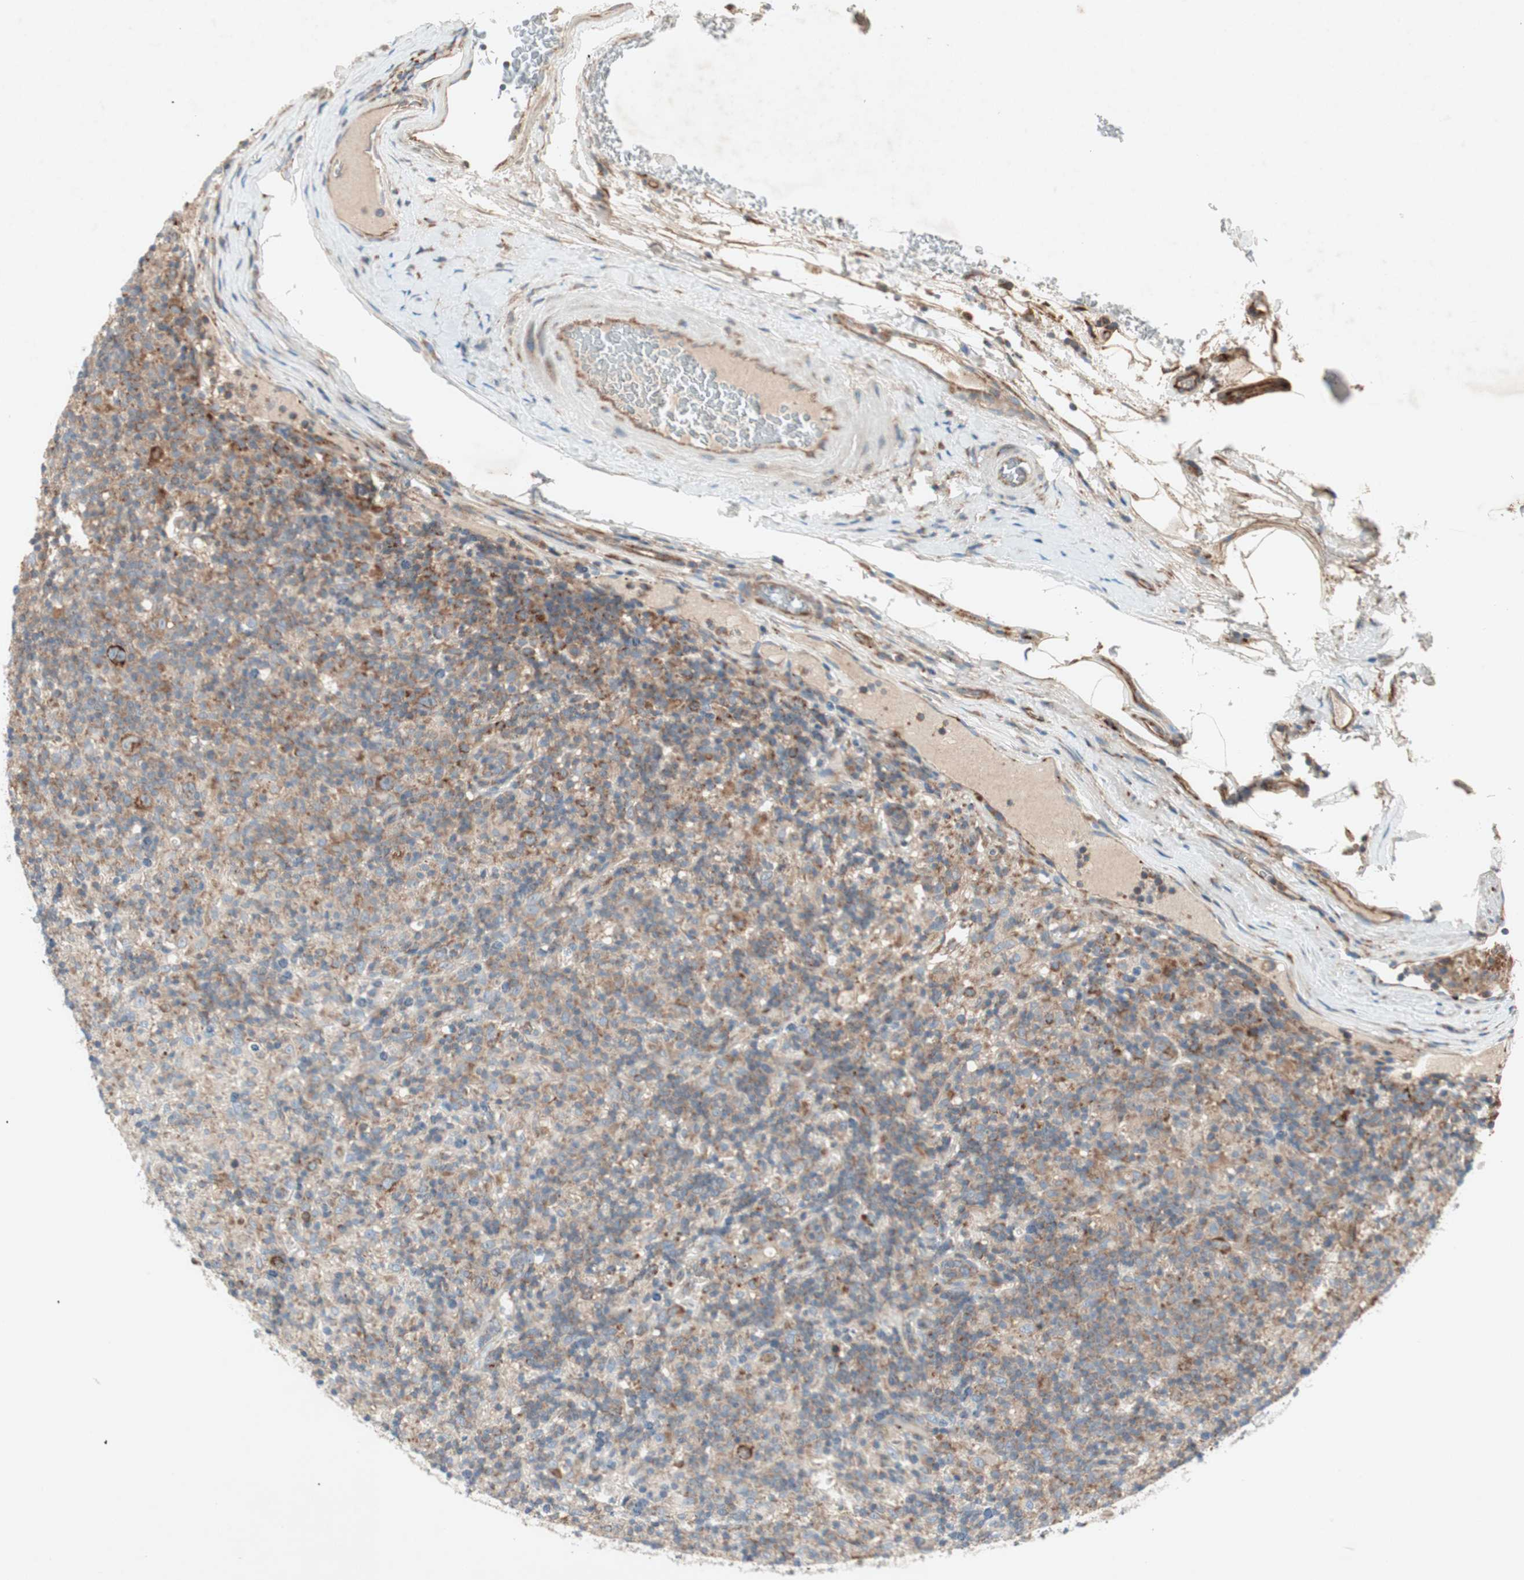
{"staining": {"intensity": "moderate", "quantity": ">75%", "location": "cytoplasmic/membranous"}, "tissue": "lymphoma", "cell_type": "Tumor cells", "image_type": "cancer", "snomed": [{"axis": "morphology", "description": "Hodgkin's disease, NOS"}, {"axis": "topography", "description": "Lymph node"}], "caption": "This is a histology image of immunohistochemistry (IHC) staining of Hodgkin's disease, which shows moderate expression in the cytoplasmic/membranous of tumor cells.", "gene": "RPL23", "patient": {"sex": "male", "age": 70}}